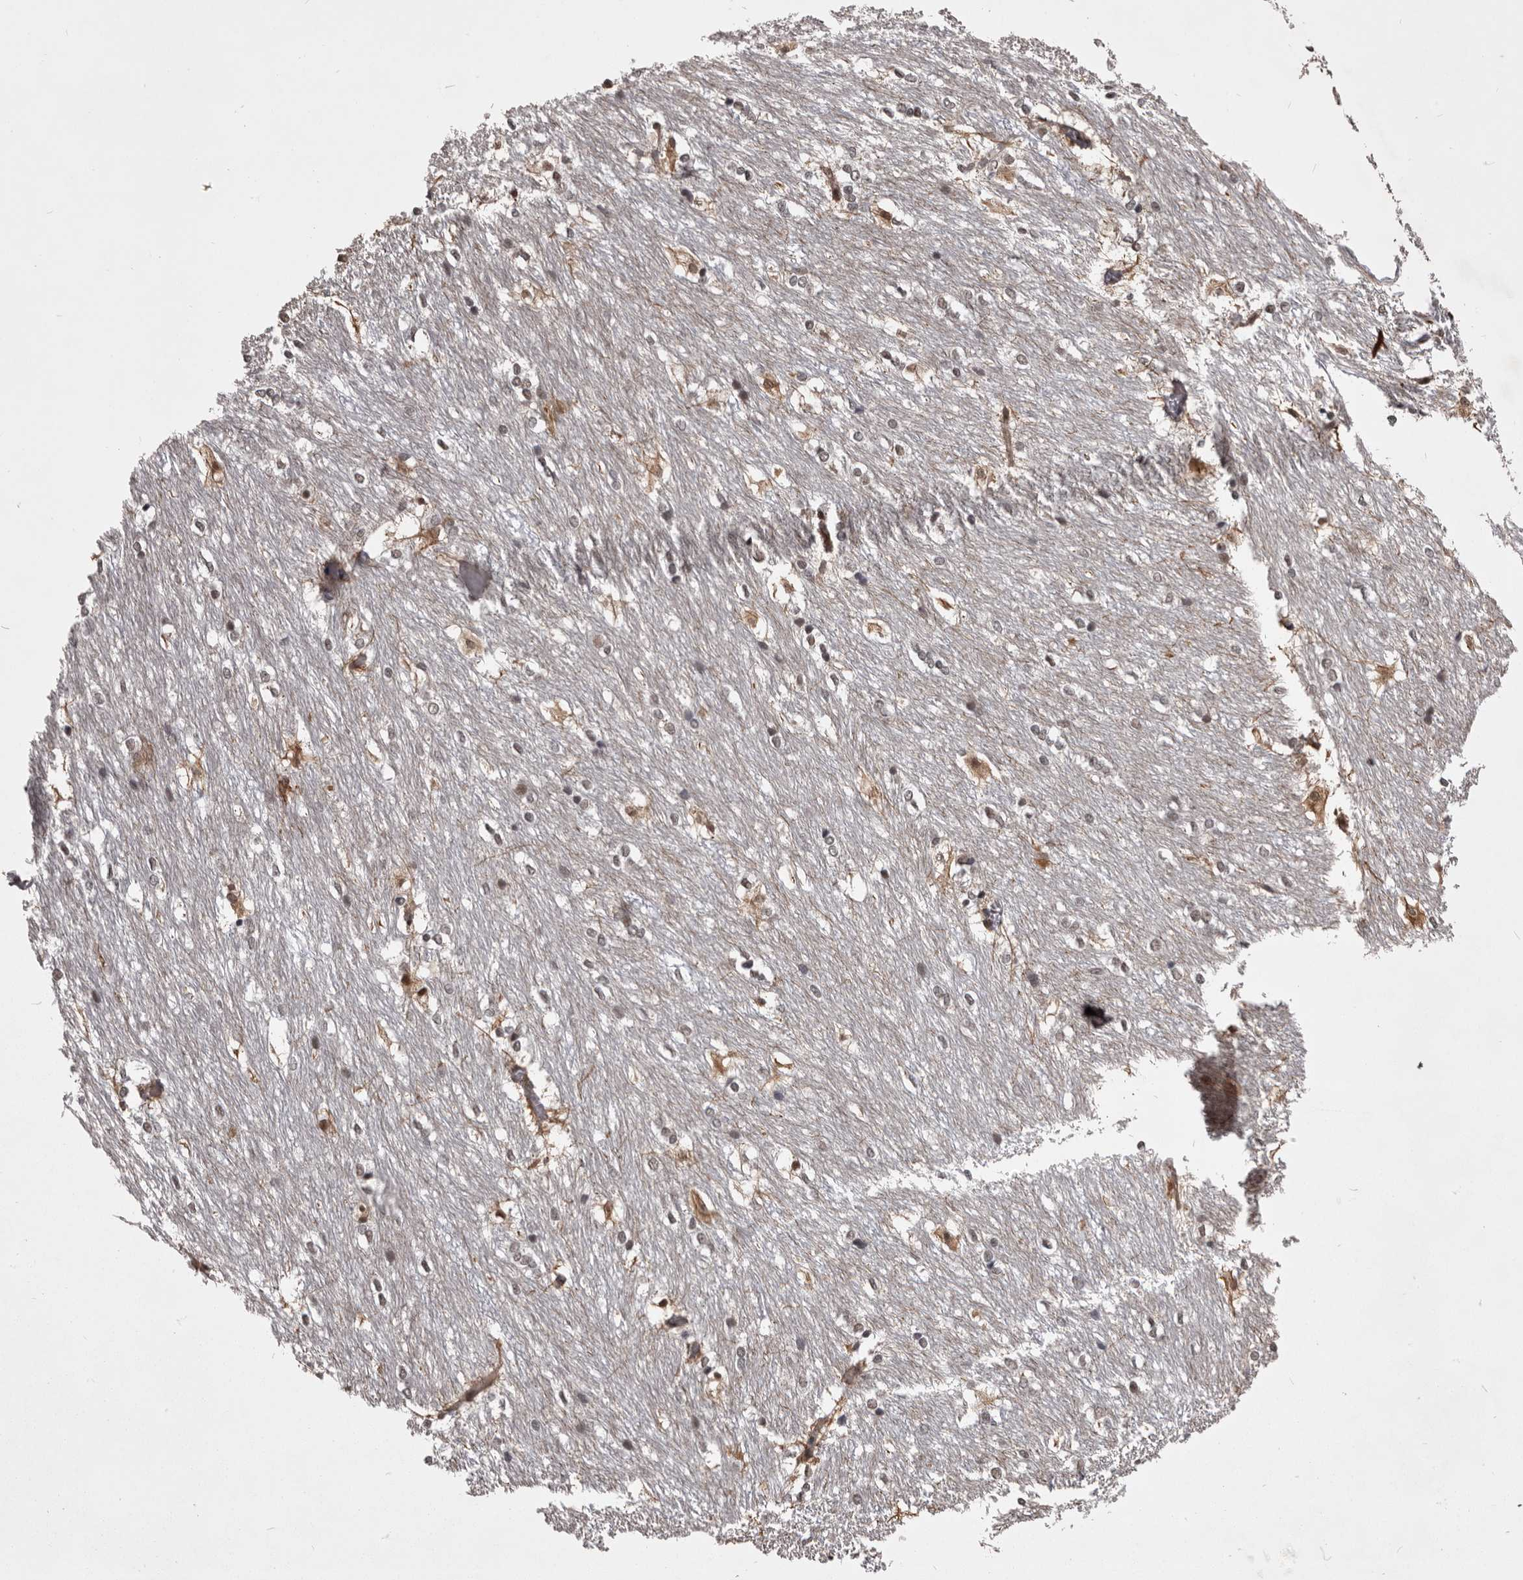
{"staining": {"intensity": "moderate", "quantity": "<25%", "location": "cytoplasmic/membranous,nuclear"}, "tissue": "caudate", "cell_type": "Glial cells", "image_type": "normal", "snomed": [{"axis": "morphology", "description": "Normal tissue, NOS"}, {"axis": "topography", "description": "Lateral ventricle wall"}], "caption": "High-power microscopy captured an immunohistochemistry image of normal caudate, revealing moderate cytoplasmic/membranous,nuclear expression in about <25% of glial cells. (brown staining indicates protein expression, while blue staining denotes nuclei).", "gene": "PRPF3", "patient": {"sex": "female", "age": 19}}